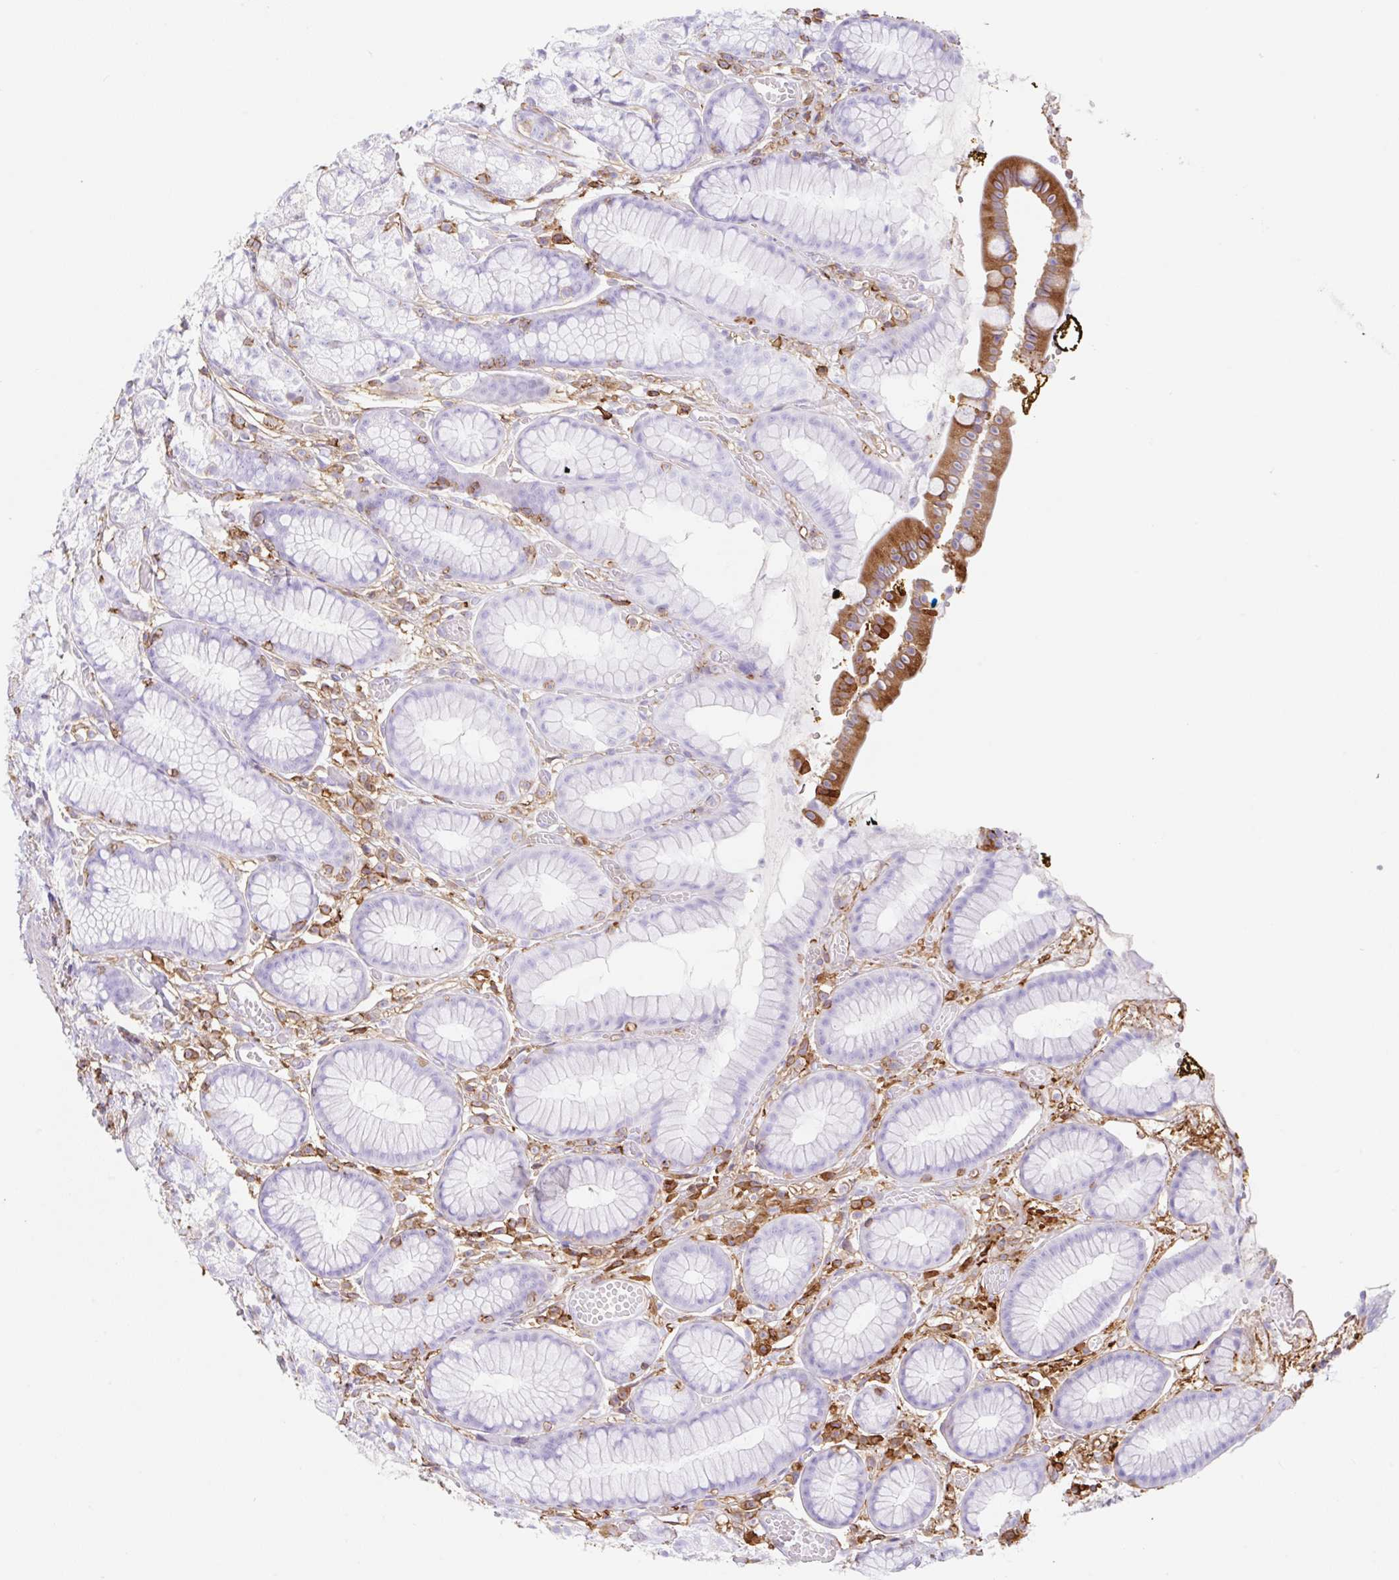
{"staining": {"intensity": "negative", "quantity": "none", "location": "none"}, "tissue": "stomach", "cell_type": "Glandular cells", "image_type": "normal", "snomed": [{"axis": "morphology", "description": "Normal tissue, NOS"}, {"axis": "topography", "description": "Smooth muscle"}, {"axis": "topography", "description": "Stomach"}], "caption": "Stomach was stained to show a protein in brown. There is no significant expression in glandular cells.", "gene": "MTTP", "patient": {"sex": "male", "age": 70}}